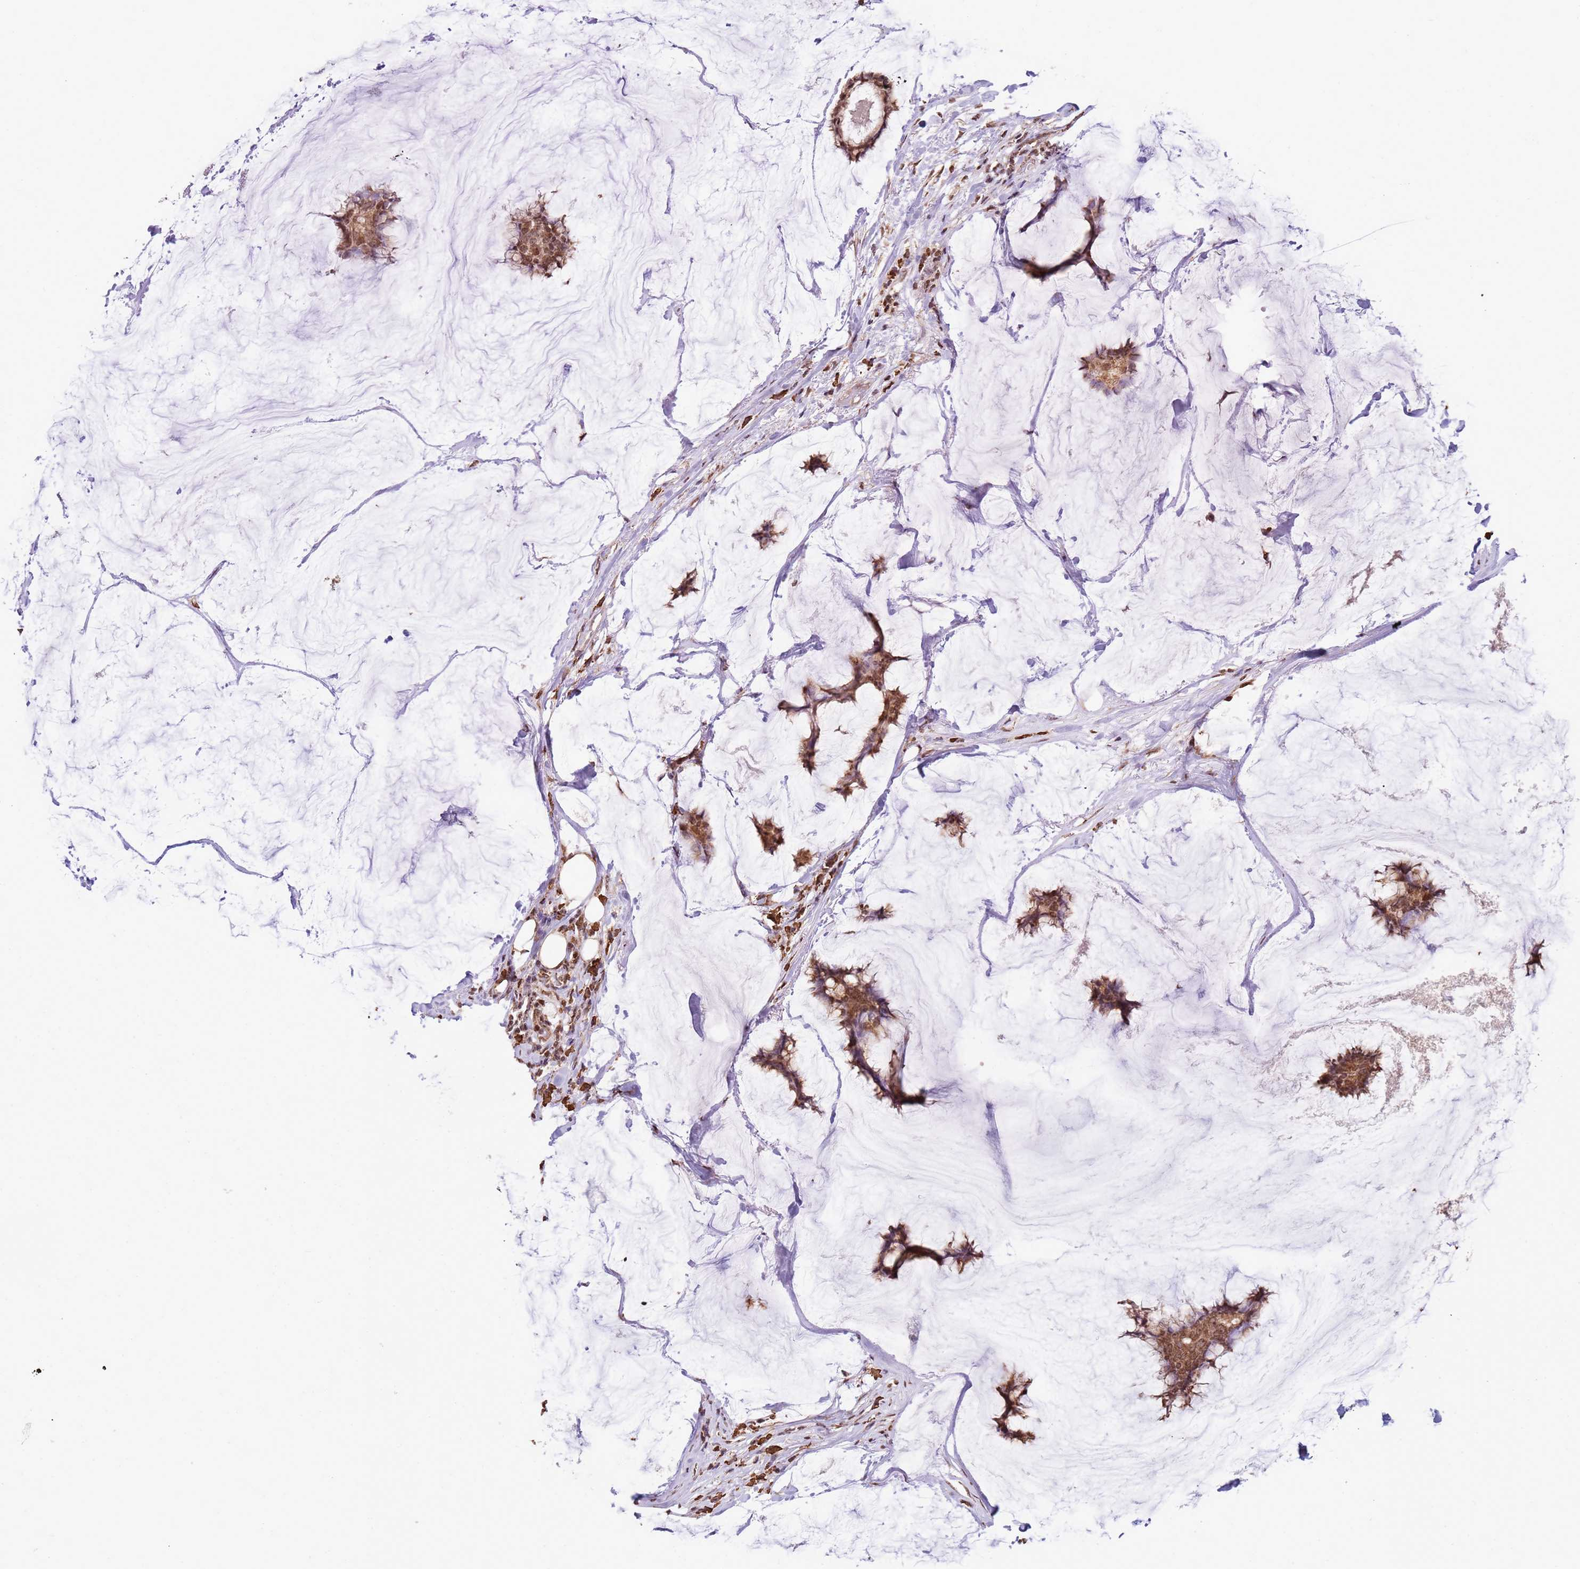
{"staining": {"intensity": "moderate", "quantity": ">75%", "location": "cytoplasmic/membranous"}, "tissue": "breast cancer", "cell_type": "Tumor cells", "image_type": "cancer", "snomed": [{"axis": "morphology", "description": "Duct carcinoma"}, {"axis": "topography", "description": "Breast"}], "caption": "High-magnification brightfield microscopy of breast cancer stained with DAB (brown) and counterstained with hematoxylin (blue). tumor cells exhibit moderate cytoplasmic/membranous expression is present in about>75% of cells.", "gene": "SCAF1", "patient": {"sex": "female", "age": 93}}